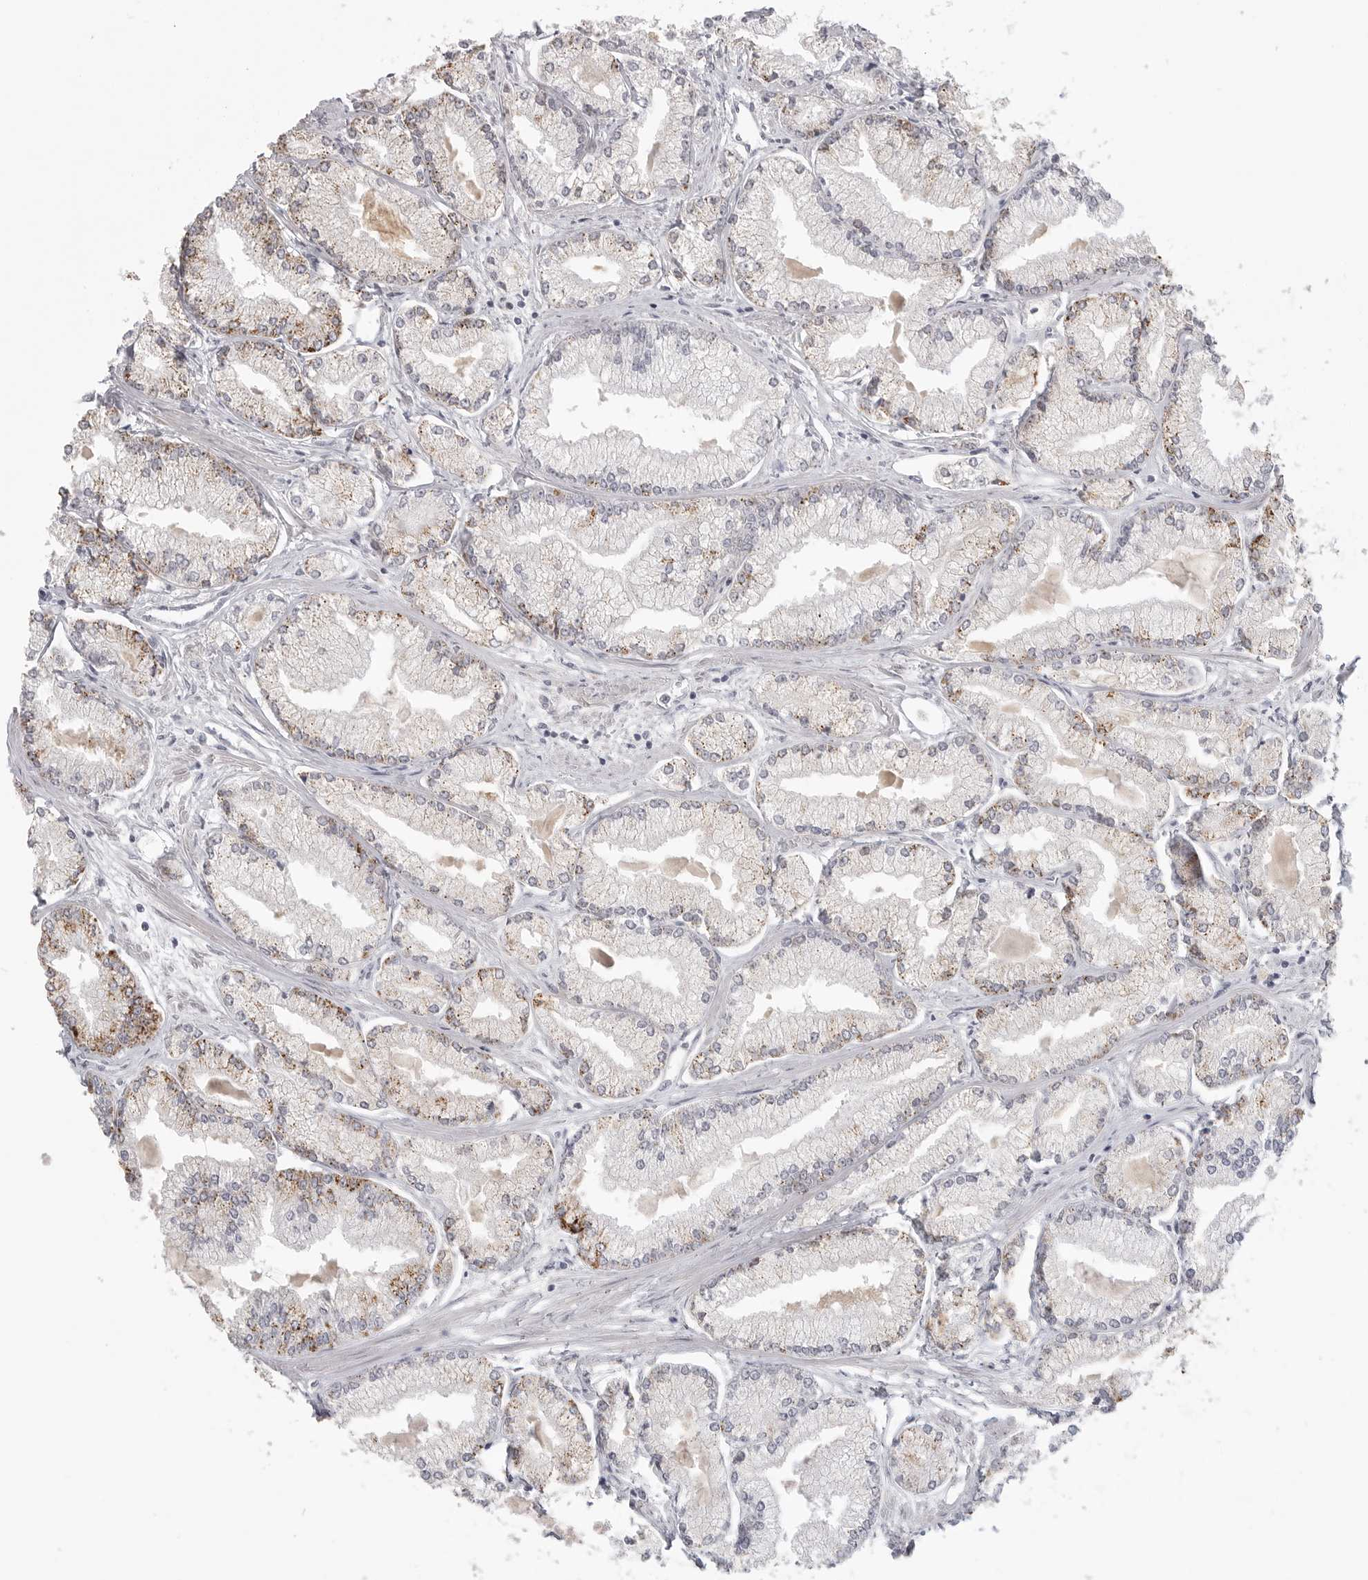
{"staining": {"intensity": "moderate", "quantity": "<25%", "location": "cytoplasmic/membranous"}, "tissue": "prostate cancer", "cell_type": "Tumor cells", "image_type": "cancer", "snomed": [{"axis": "morphology", "description": "Adenocarcinoma, Low grade"}, {"axis": "topography", "description": "Prostate"}], "caption": "Adenocarcinoma (low-grade) (prostate) tissue reveals moderate cytoplasmic/membranous positivity in approximately <25% of tumor cells, visualized by immunohistochemistry.", "gene": "HMGCS2", "patient": {"sex": "male", "age": 52}}